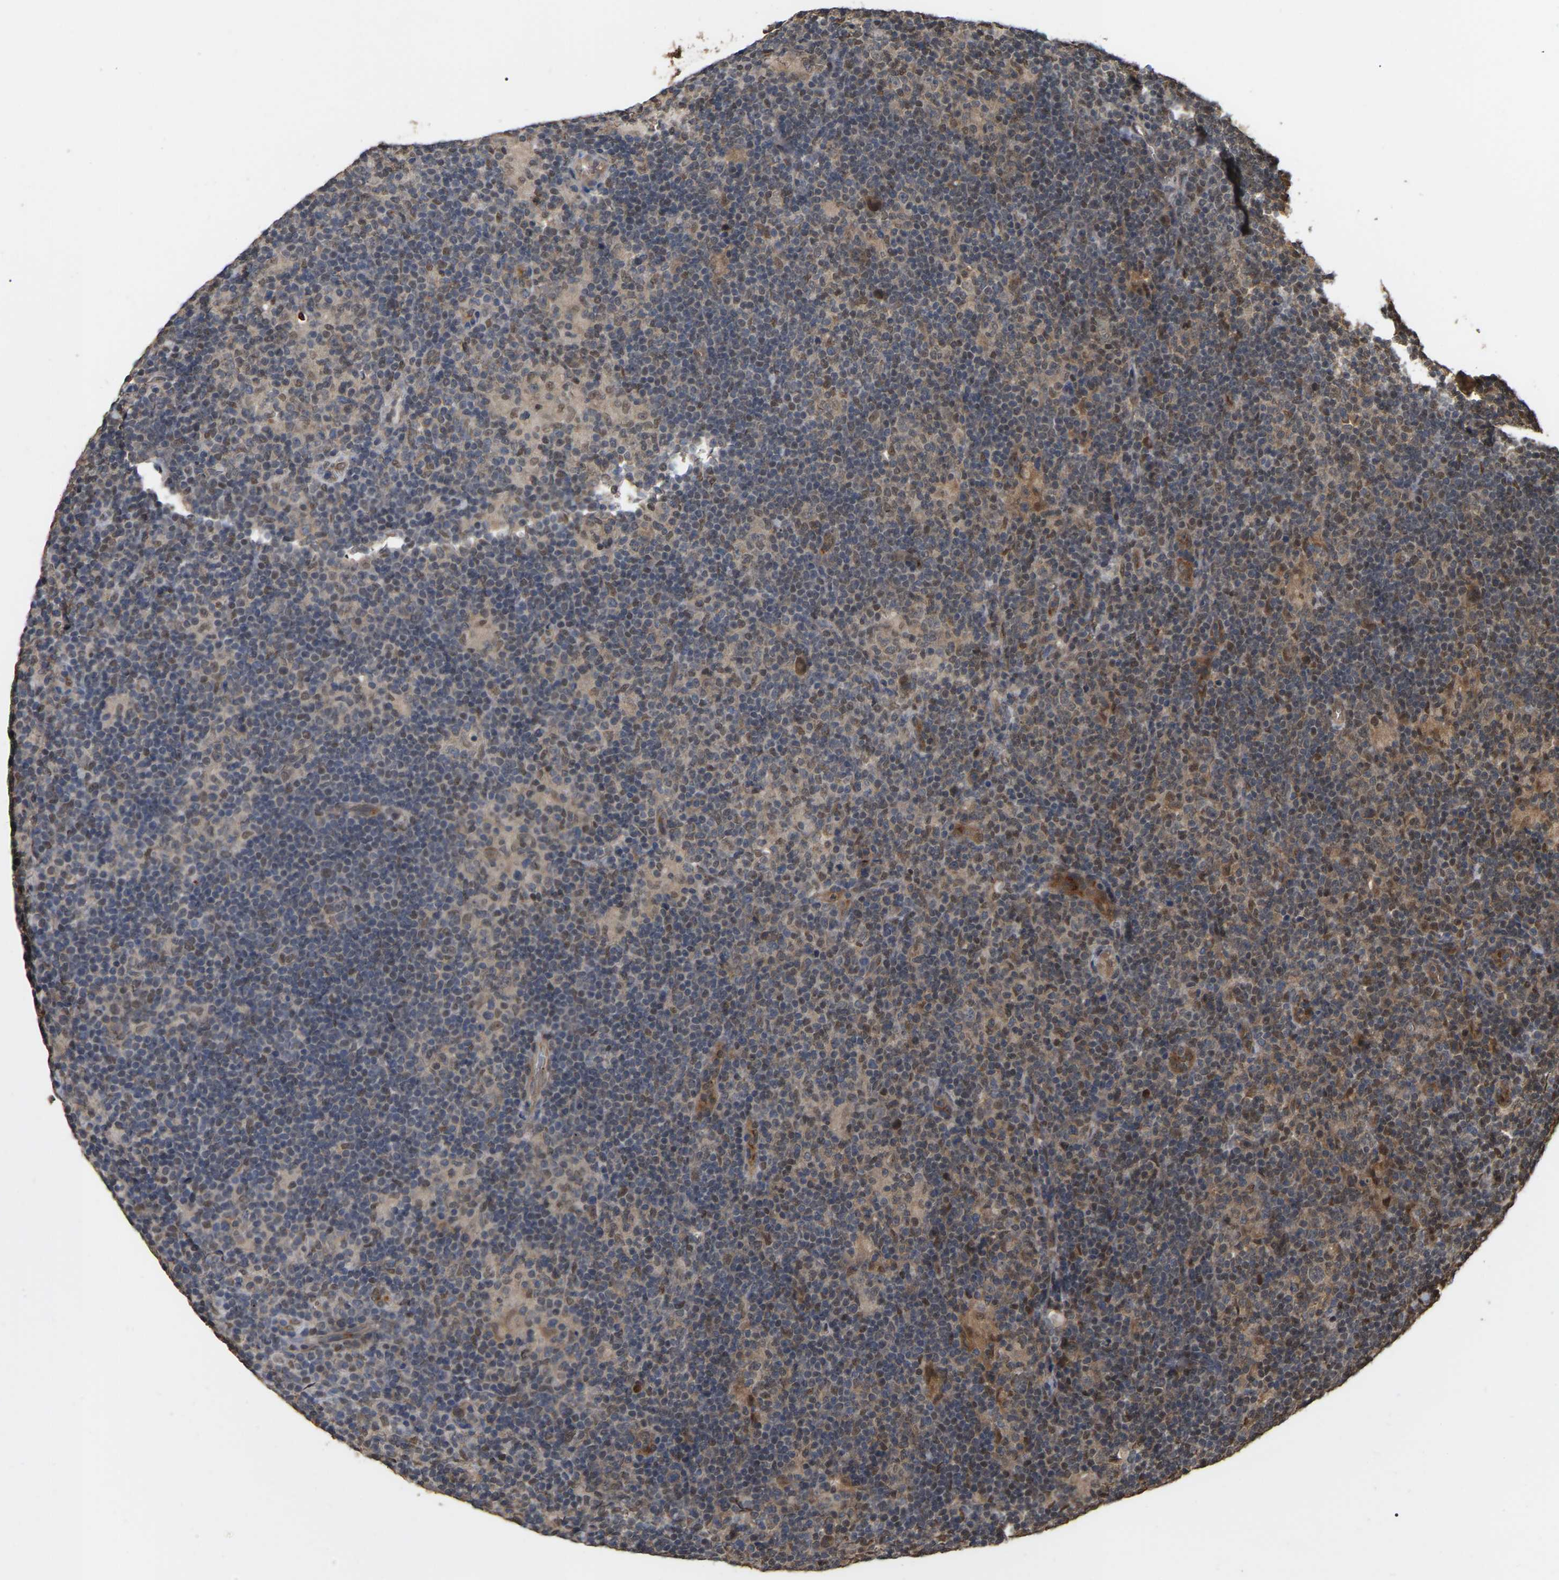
{"staining": {"intensity": "moderate", "quantity": "<25%", "location": "cytoplasmic/membranous,nuclear"}, "tissue": "lymphoma", "cell_type": "Tumor cells", "image_type": "cancer", "snomed": [{"axis": "morphology", "description": "Hodgkin's disease, NOS"}, {"axis": "topography", "description": "Lymph node"}], "caption": "High-magnification brightfield microscopy of lymphoma stained with DAB (brown) and counterstained with hematoxylin (blue). tumor cells exhibit moderate cytoplasmic/membranous and nuclear staining is seen in approximately<25% of cells.", "gene": "FAM219A", "patient": {"sex": "female", "age": 57}}